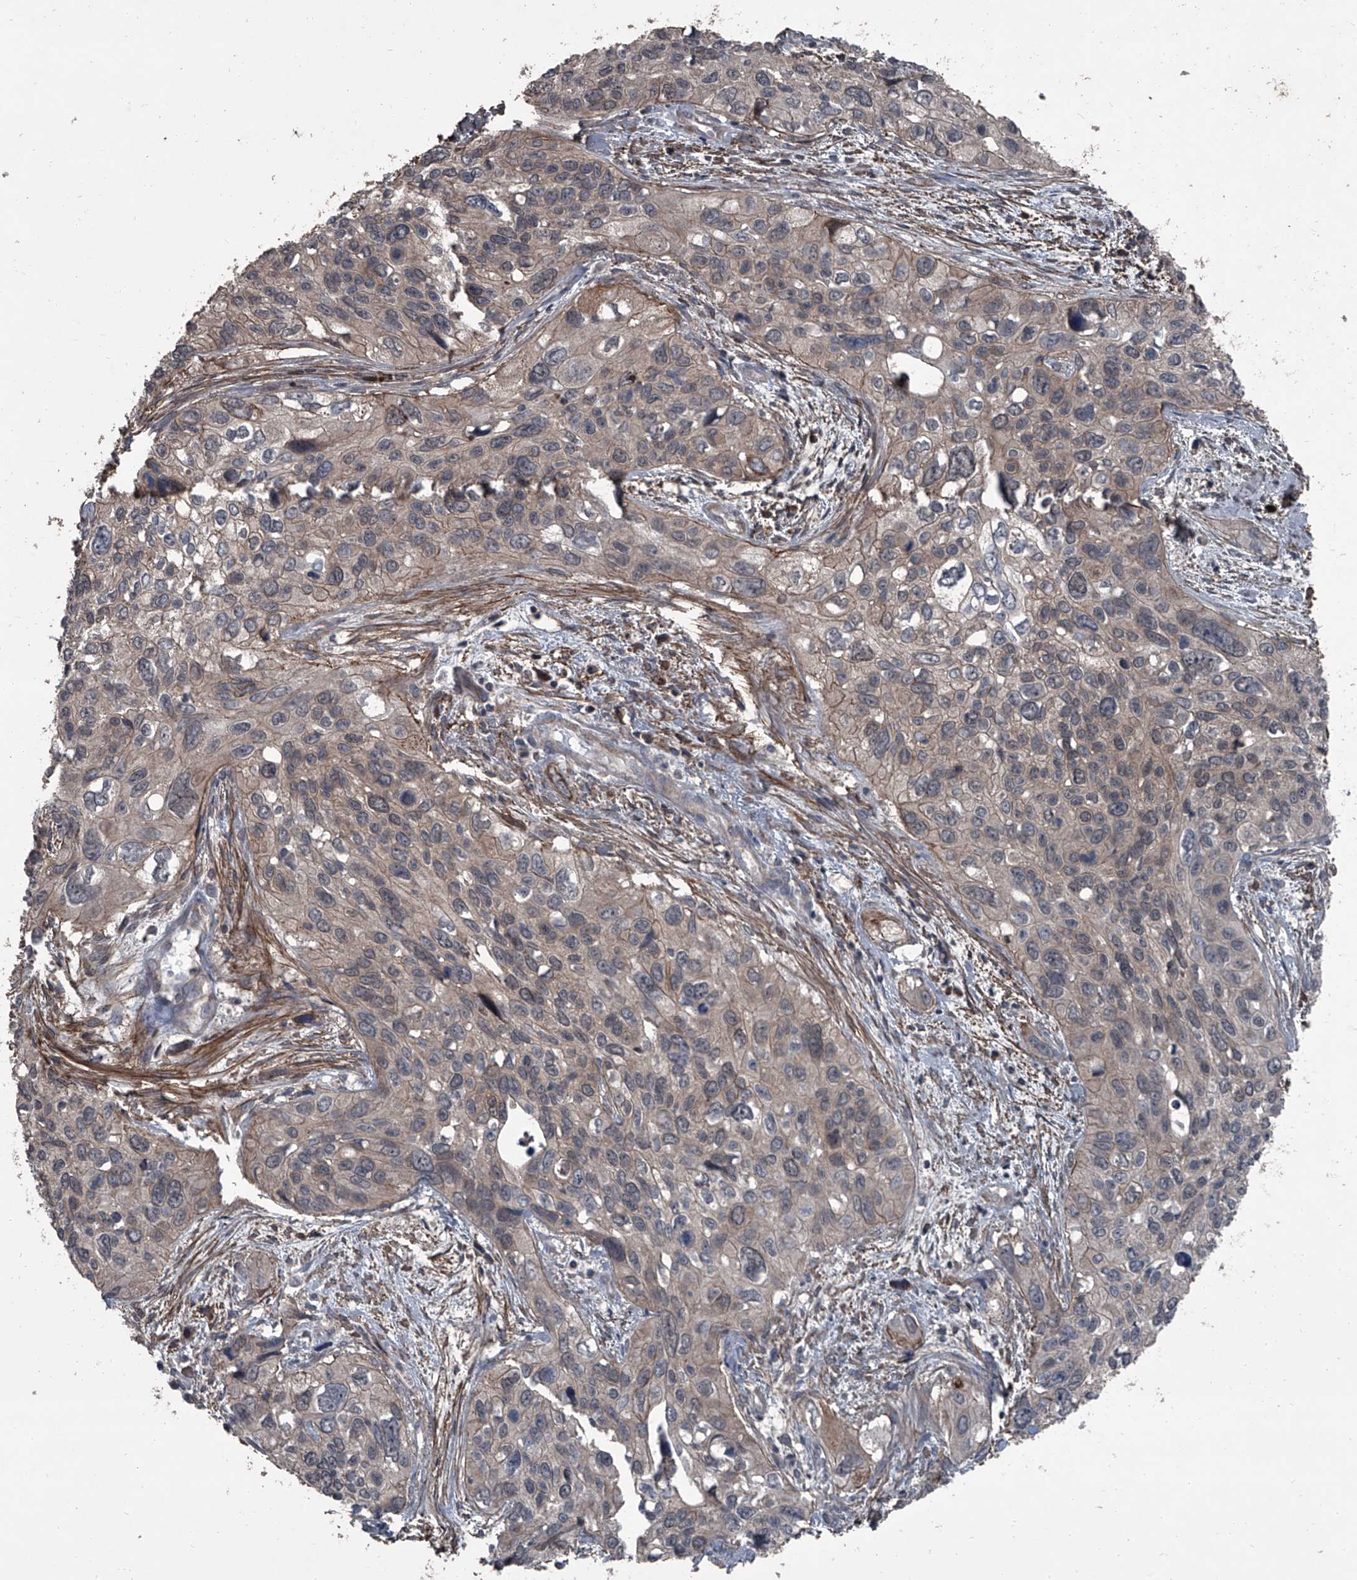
{"staining": {"intensity": "weak", "quantity": "<25%", "location": "cytoplasmic/membranous"}, "tissue": "cervical cancer", "cell_type": "Tumor cells", "image_type": "cancer", "snomed": [{"axis": "morphology", "description": "Squamous cell carcinoma, NOS"}, {"axis": "topography", "description": "Cervix"}], "caption": "IHC photomicrograph of neoplastic tissue: human cervical cancer stained with DAB (3,3'-diaminobenzidine) displays no significant protein positivity in tumor cells. The staining was performed using DAB (3,3'-diaminobenzidine) to visualize the protein expression in brown, while the nuclei were stained in blue with hematoxylin (Magnification: 20x).", "gene": "OARD1", "patient": {"sex": "female", "age": 55}}